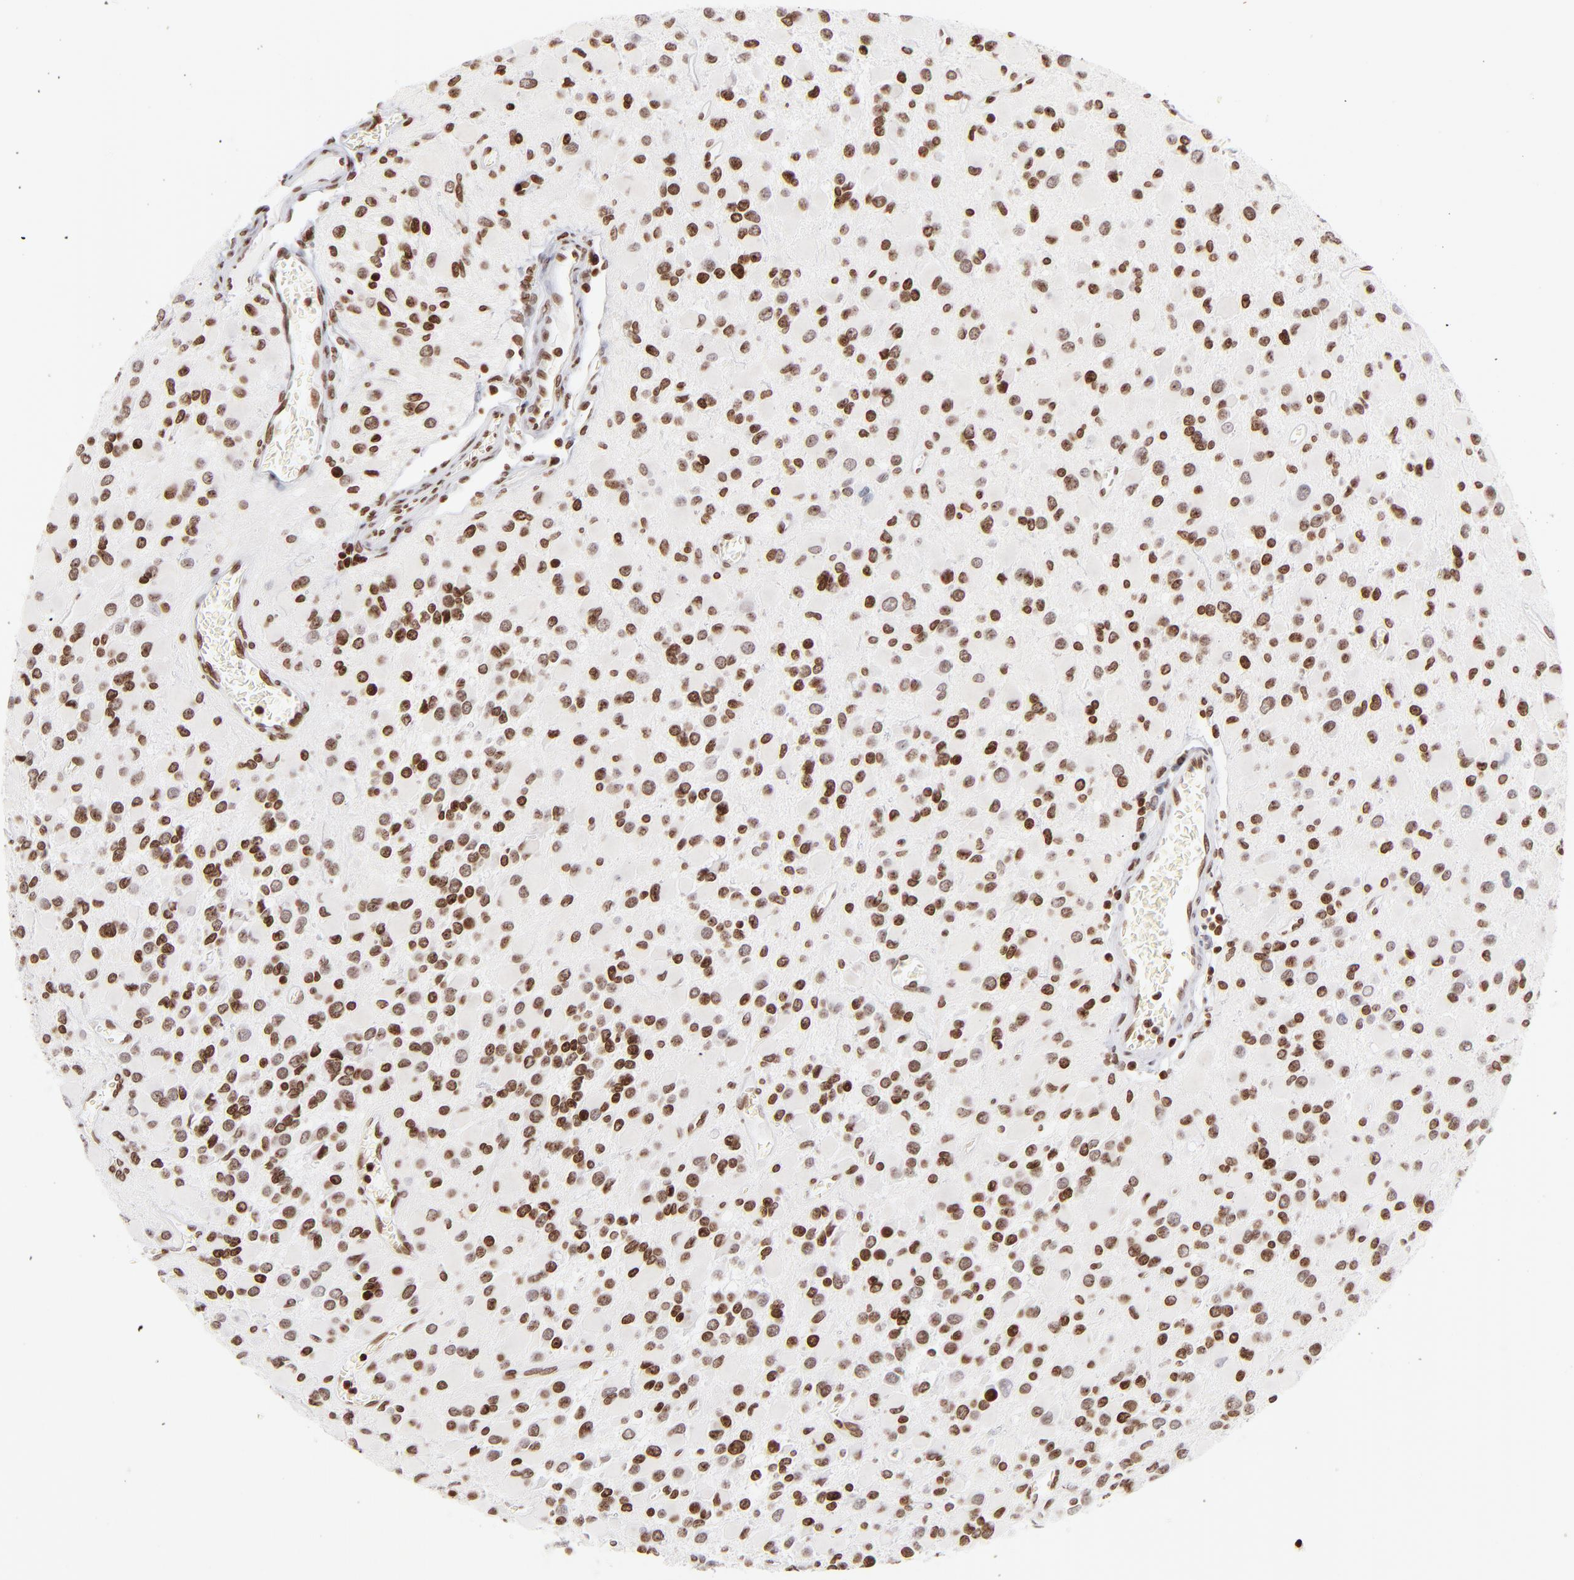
{"staining": {"intensity": "strong", "quantity": ">75%", "location": "nuclear"}, "tissue": "glioma", "cell_type": "Tumor cells", "image_type": "cancer", "snomed": [{"axis": "morphology", "description": "Glioma, malignant, Low grade"}, {"axis": "topography", "description": "Brain"}], "caption": "IHC (DAB (3,3'-diaminobenzidine)) staining of human malignant low-grade glioma exhibits strong nuclear protein staining in about >75% of tumor cells.", "gene": "RTL4", "patient": {"sex": "male", "age": 42}}